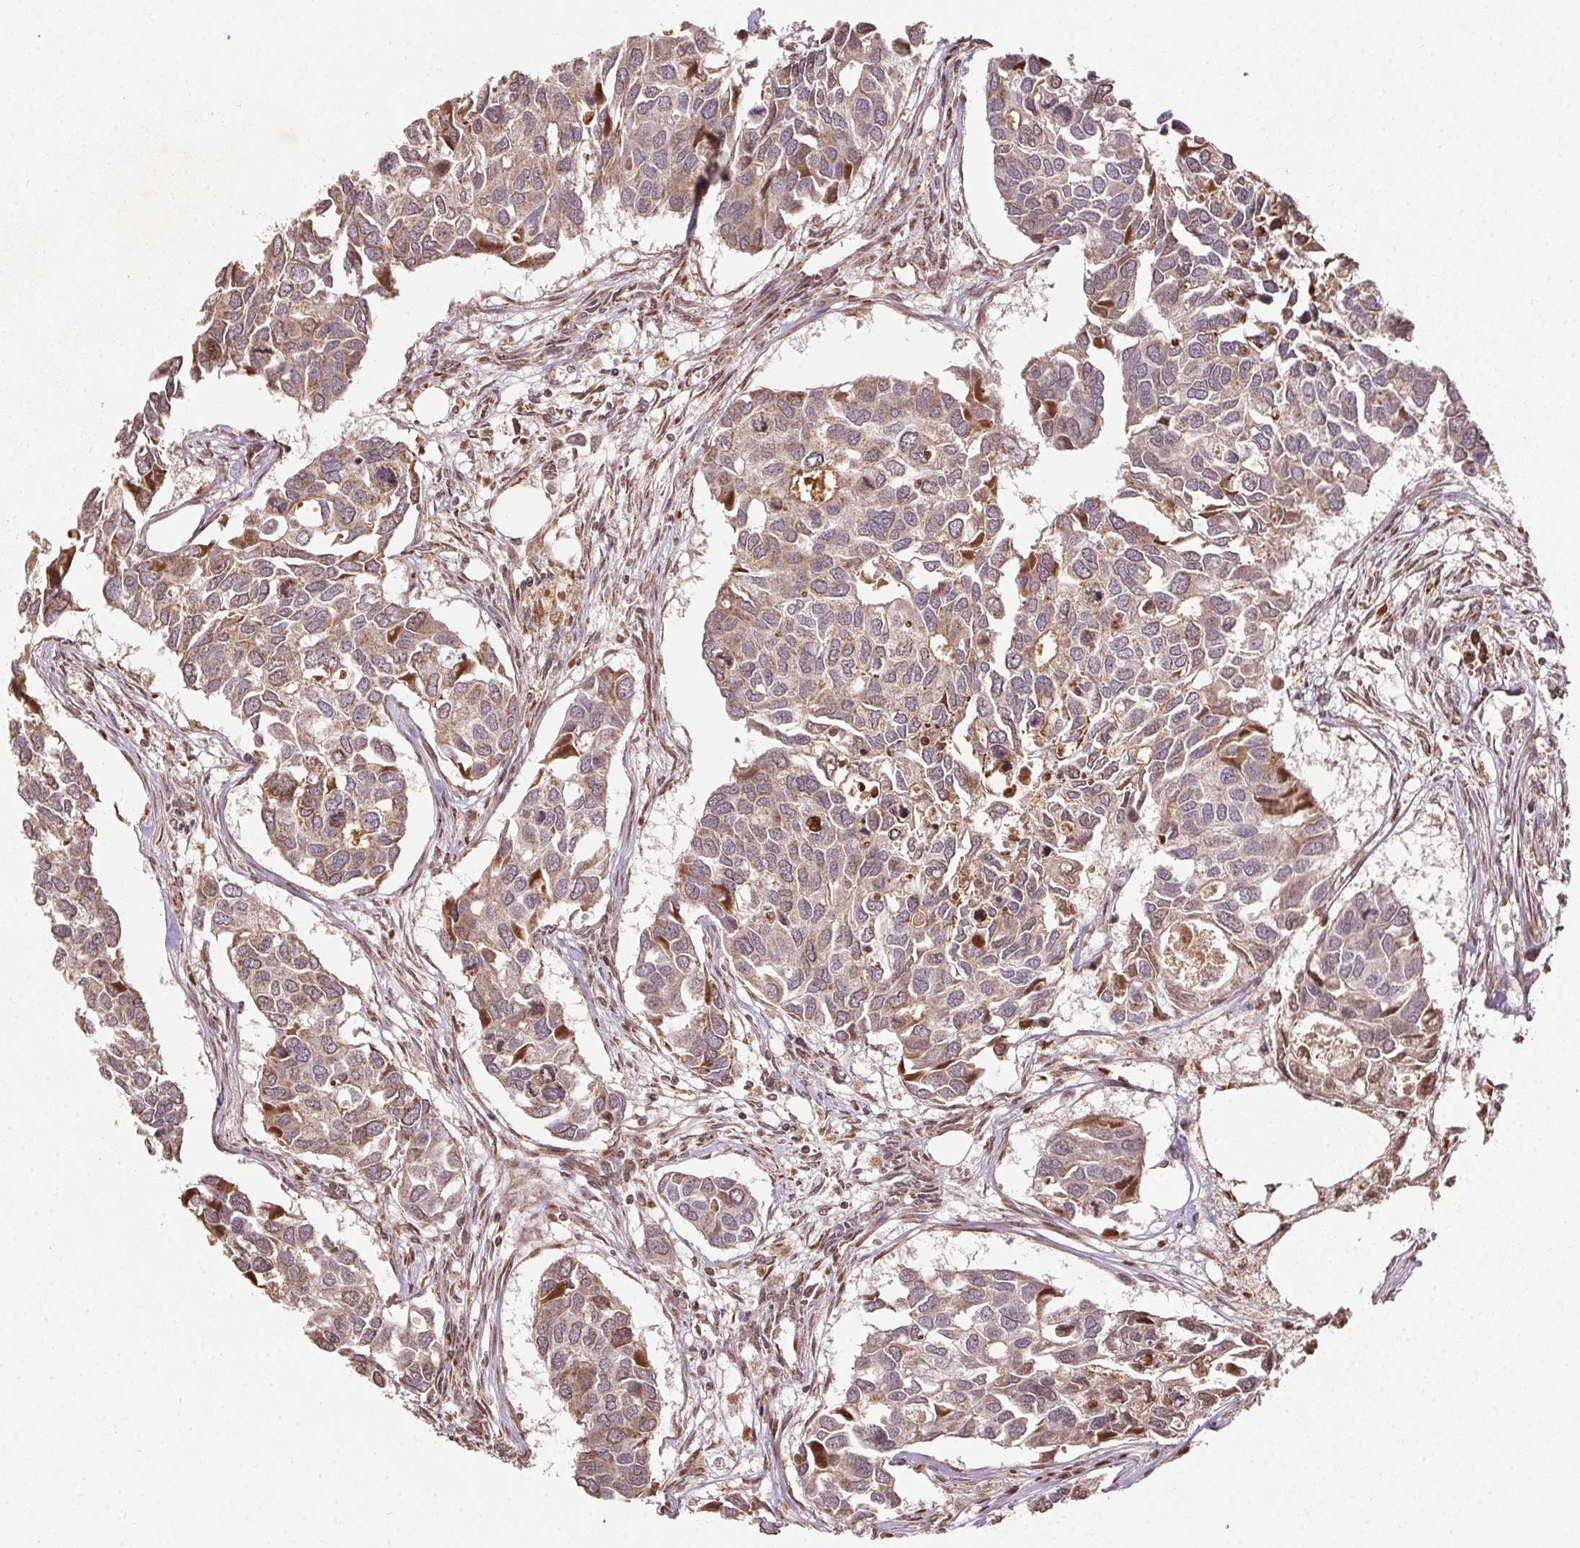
{"staining": {"intensity": "weak", "quantity": ">75%", "location": "cytoplasmic/membranous"}, "tissue": "breast cancer", "cell_type": "Tumor cells", "image_type": "cancer", "snomed": [{"axis": "morphology", "description": "Duct carcinoma"}, {"axis": "topography", "description": "Breast"}], "caption": "Immunohistochemistry (IHC) staining of breast cancer, which exhibits low levels of weak cytoplasmic/membranous staining in approximately >75% of tumor cells indicating weak cytoplasmic/membranous protein expression. The staining was performed using DAB (3,3'-diaminobenzidine) (brown) for protein detection and nuclei were counterstained in hematoxylin (blue).", "gene": "SPRED2", "patient": {"sex": "female", "age": 83}}